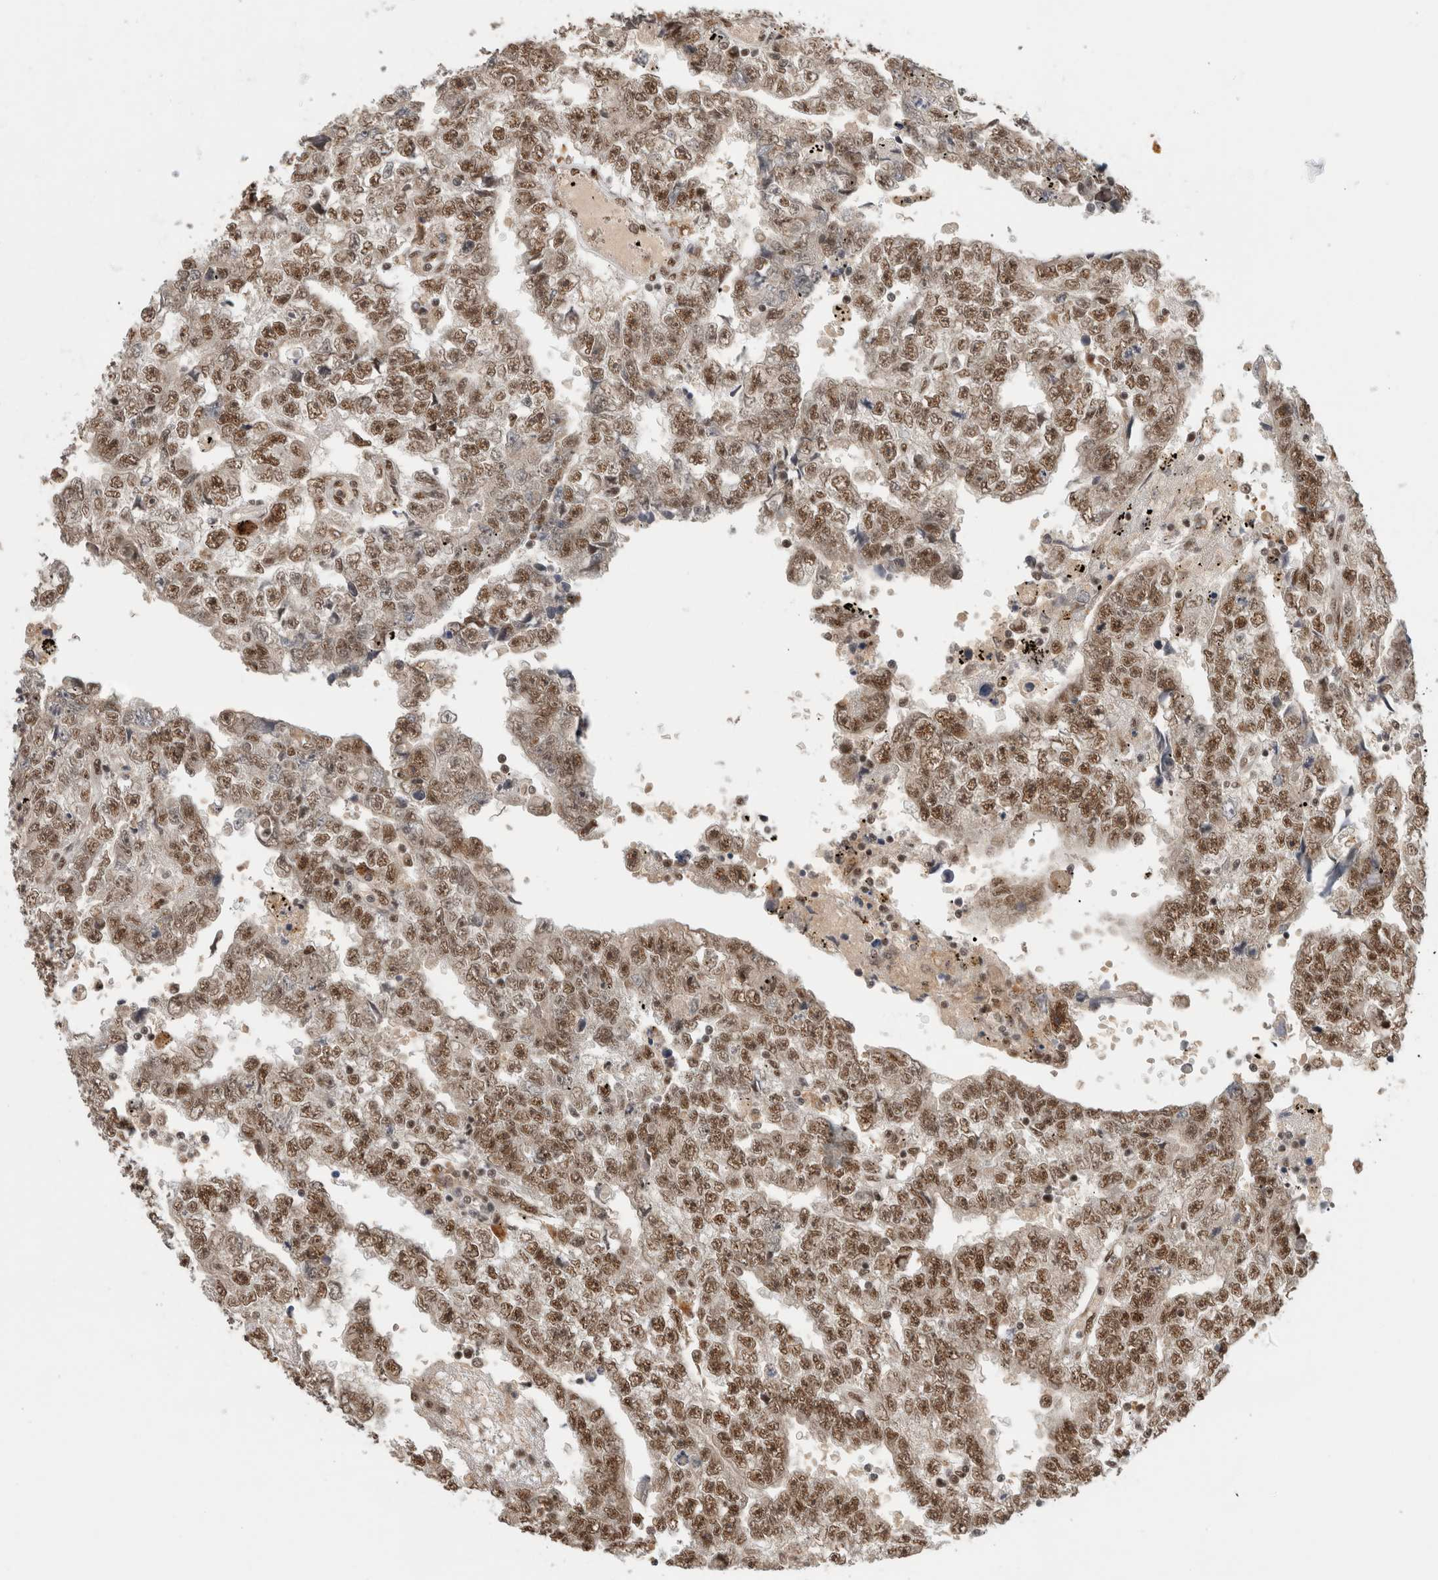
{"staining": {"intensity": "moderate", "quantity": ">75%", "location": "nuclear"}, "tissue": "testis cancer", "cell_type": "Tumor cells", "image_type": "cancer", "snomed": [{"axis": "morphology", "description": "Carcinoma, Embryonal, NOS"}, {"axis": "topography", "description": "Testis"}], "caption": "Immunohistochemistry (IHC) of embryonal carcinoma (testis) demonstrates medium levels of moderate nuclear expression in about >75% of tumor cells.", "gene": "NCAPG2", "patient": {"sex": "male", "age": 25}}